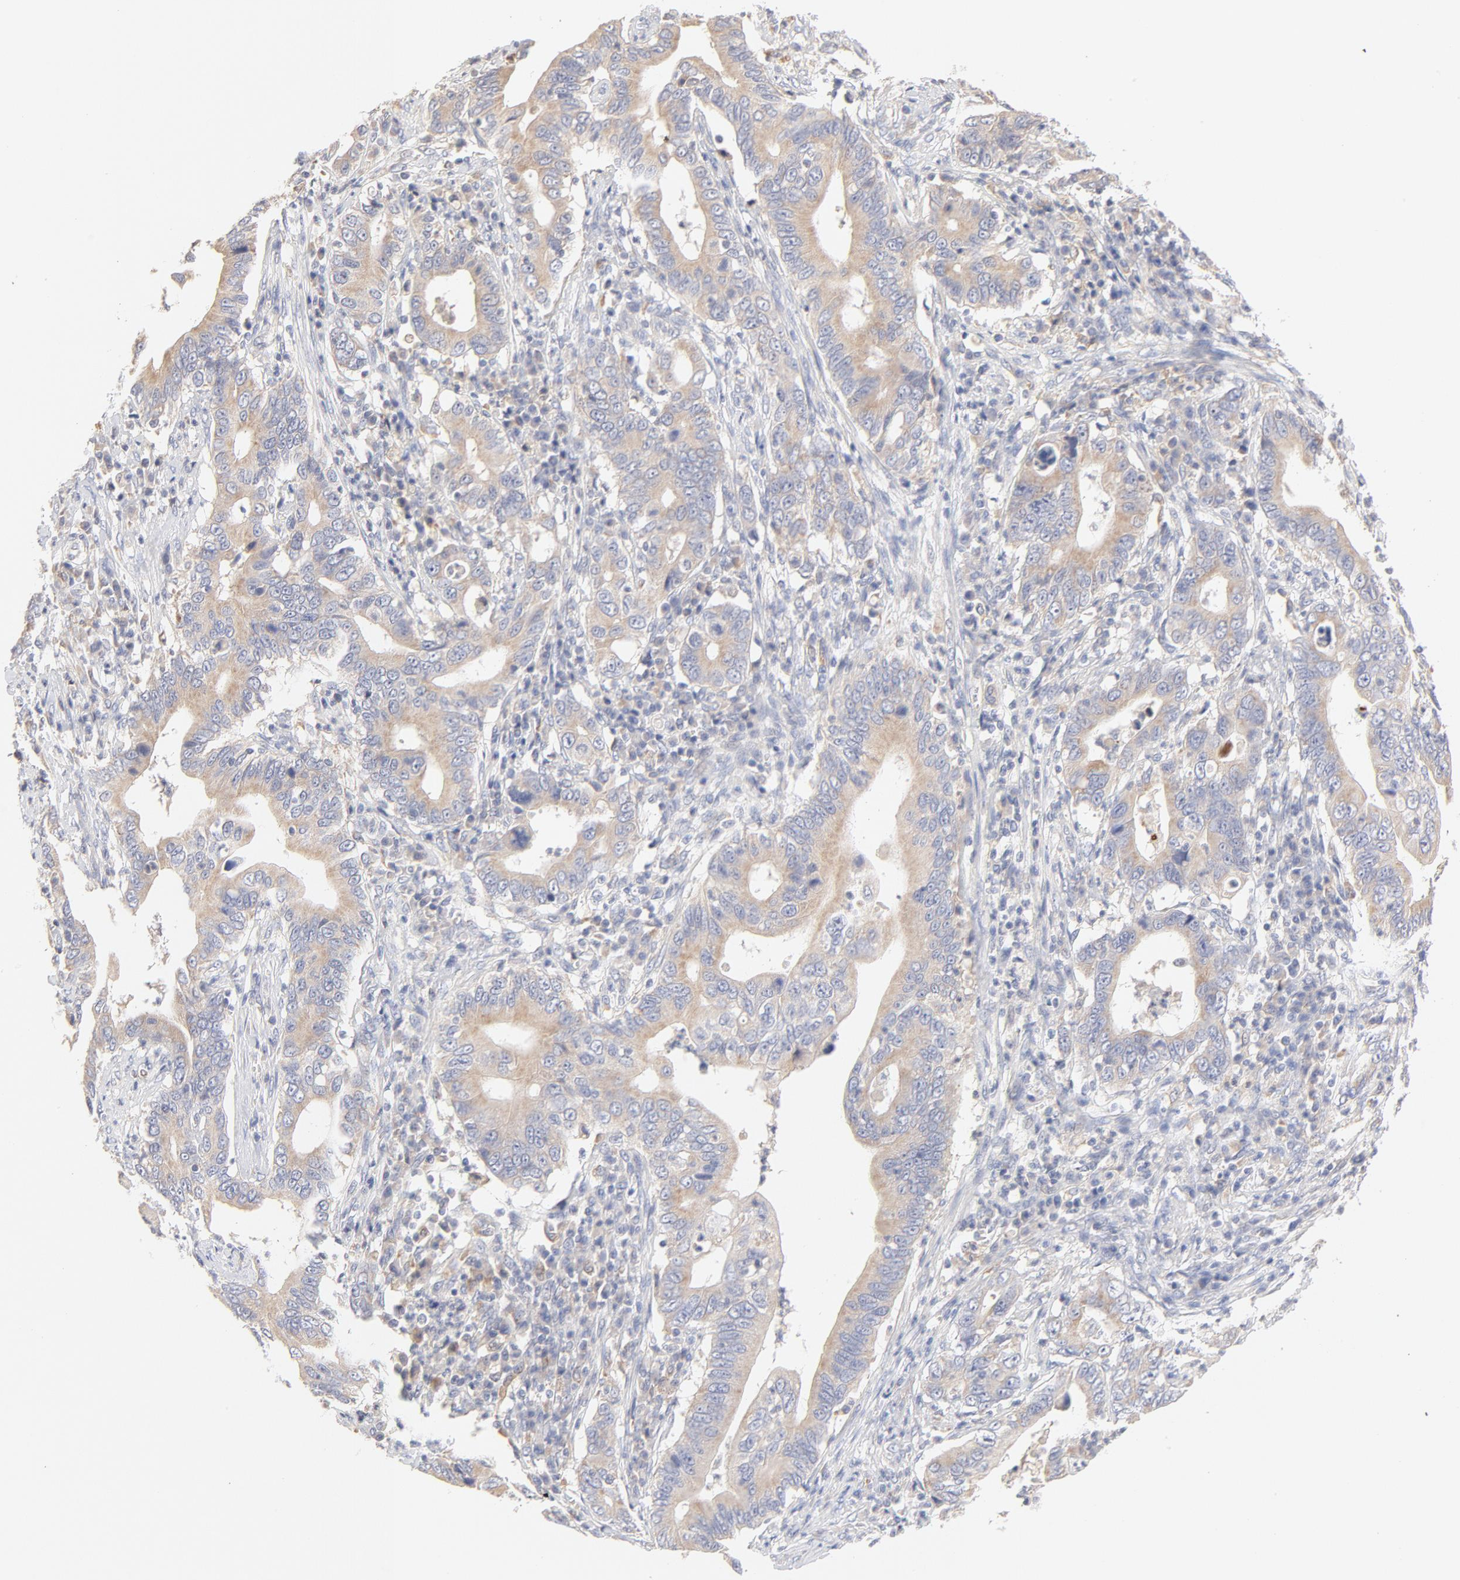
{"staining": {"intensity": "weak", "quantity": ">75%", "location": "cytoplasmic/membranous"}, "tissue": "stomach cancer", "cell_type": "Tumor cells", "image_type": "cancer", "snomed": [{"axis": "morphology", "description": "Adenocarcinoma, NOS"}, {"axis": "topography", "description": "Stomach, upper"}], "caption": "This photomicrograph displays immunohistochemistry staining of stomach adenocarcinoma, with low weak cytoplasmic/membranous positivity in about >75% of tumor cells.", "gene": "MTERF2", "patient": {"sex": "male", "age": 63}}